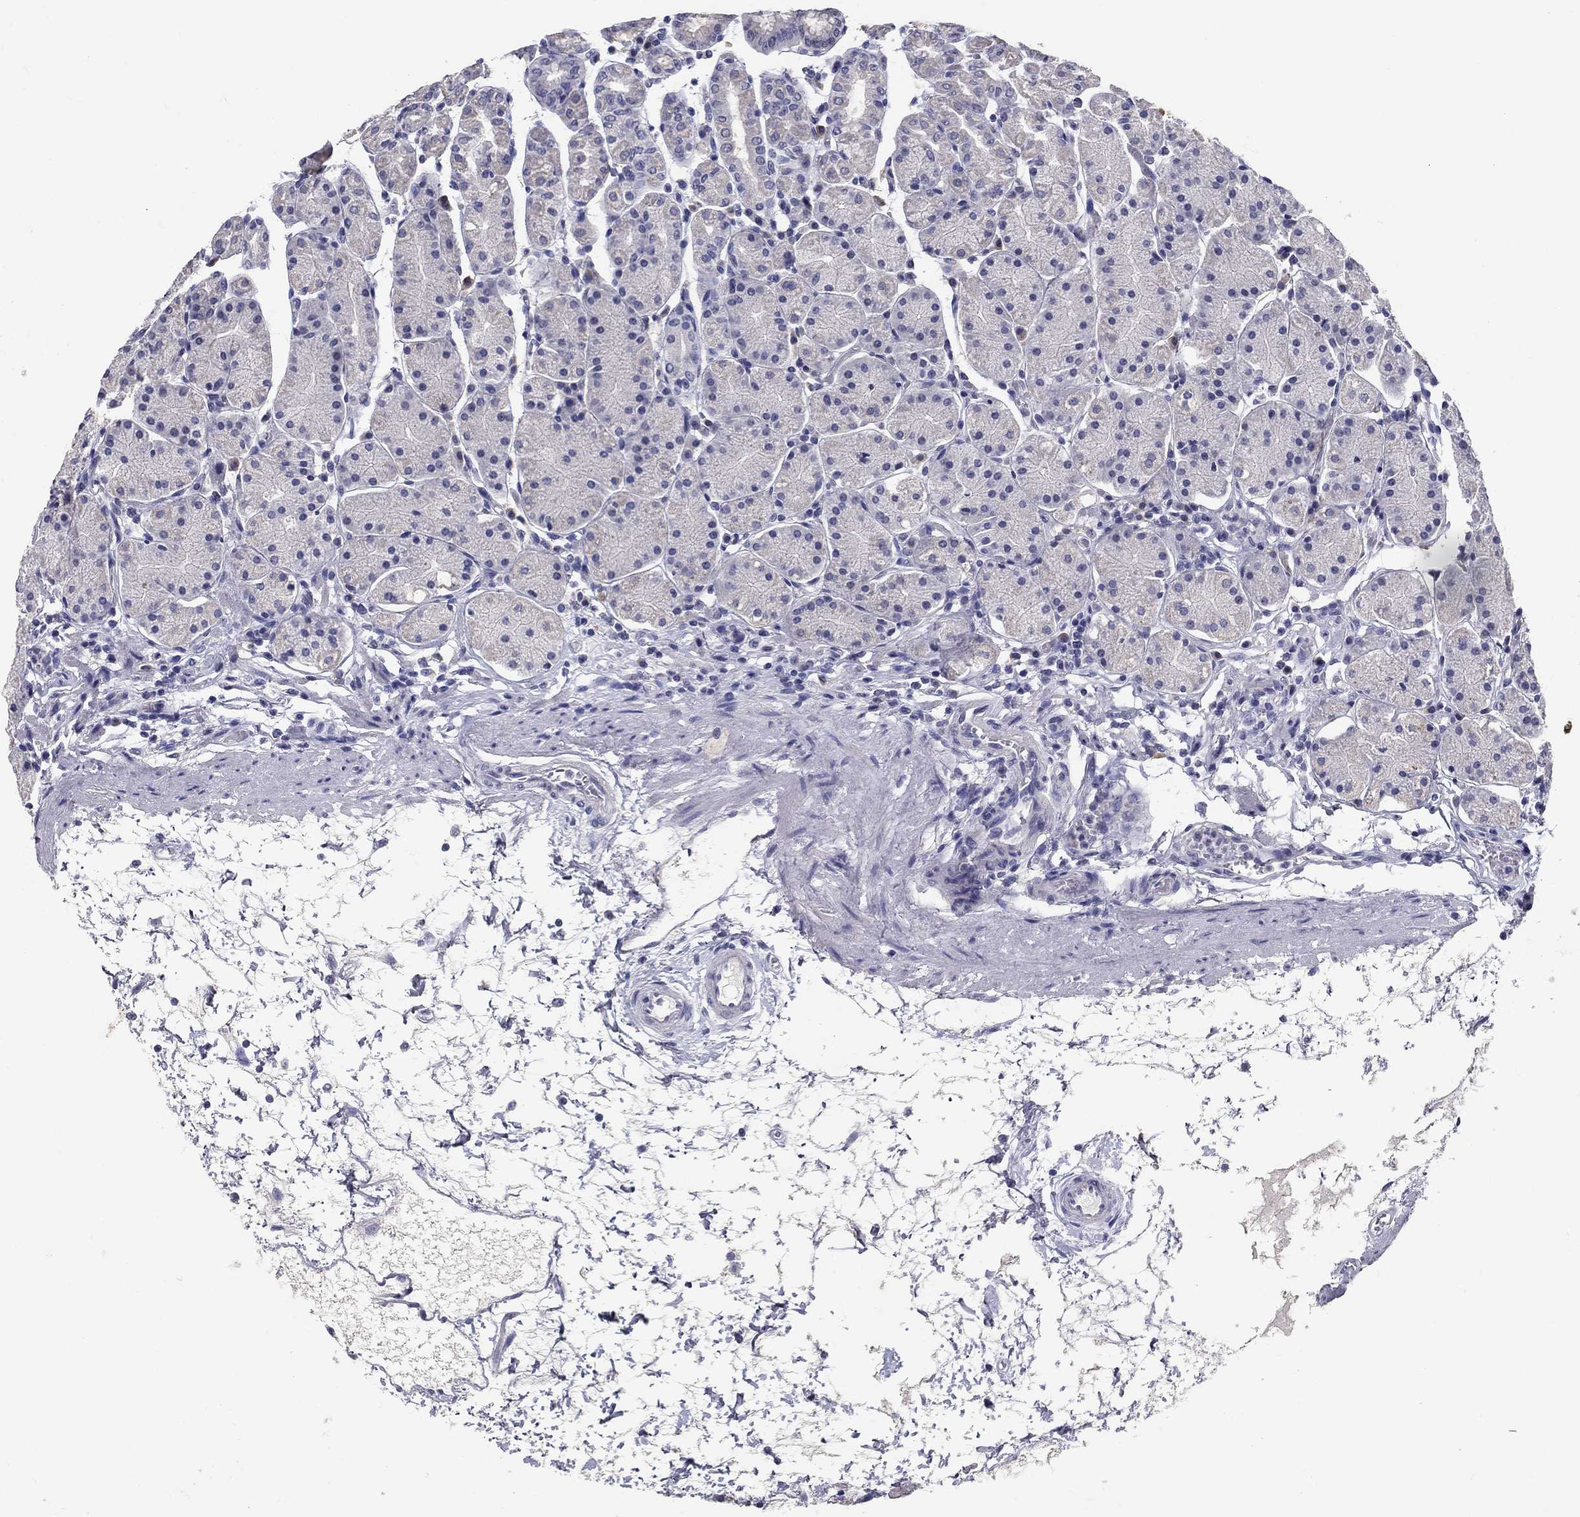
{"staining": {"intensity": "negative", "quantity": "none", "location": "none"}, "tissue": "stomach", "cell_type": "Glandular cells", "image_type": "normal", "snomed": [{"axis": "morphology", "description": "Normal tissue, NOS"}, {"axis": "topography", "description": "Stomach"}], "caption": "DAB (3,3'-diaminobenzidine) immunohistochemical staining of normal stomach shows no significant staining in glandular cells. Brightfield microscopy of IHC stained with DAB (brown) and hematoxylin (blue), captured at high magnification.", "gene": "POMC", "patient": {"sex": "male", "age": 54}}